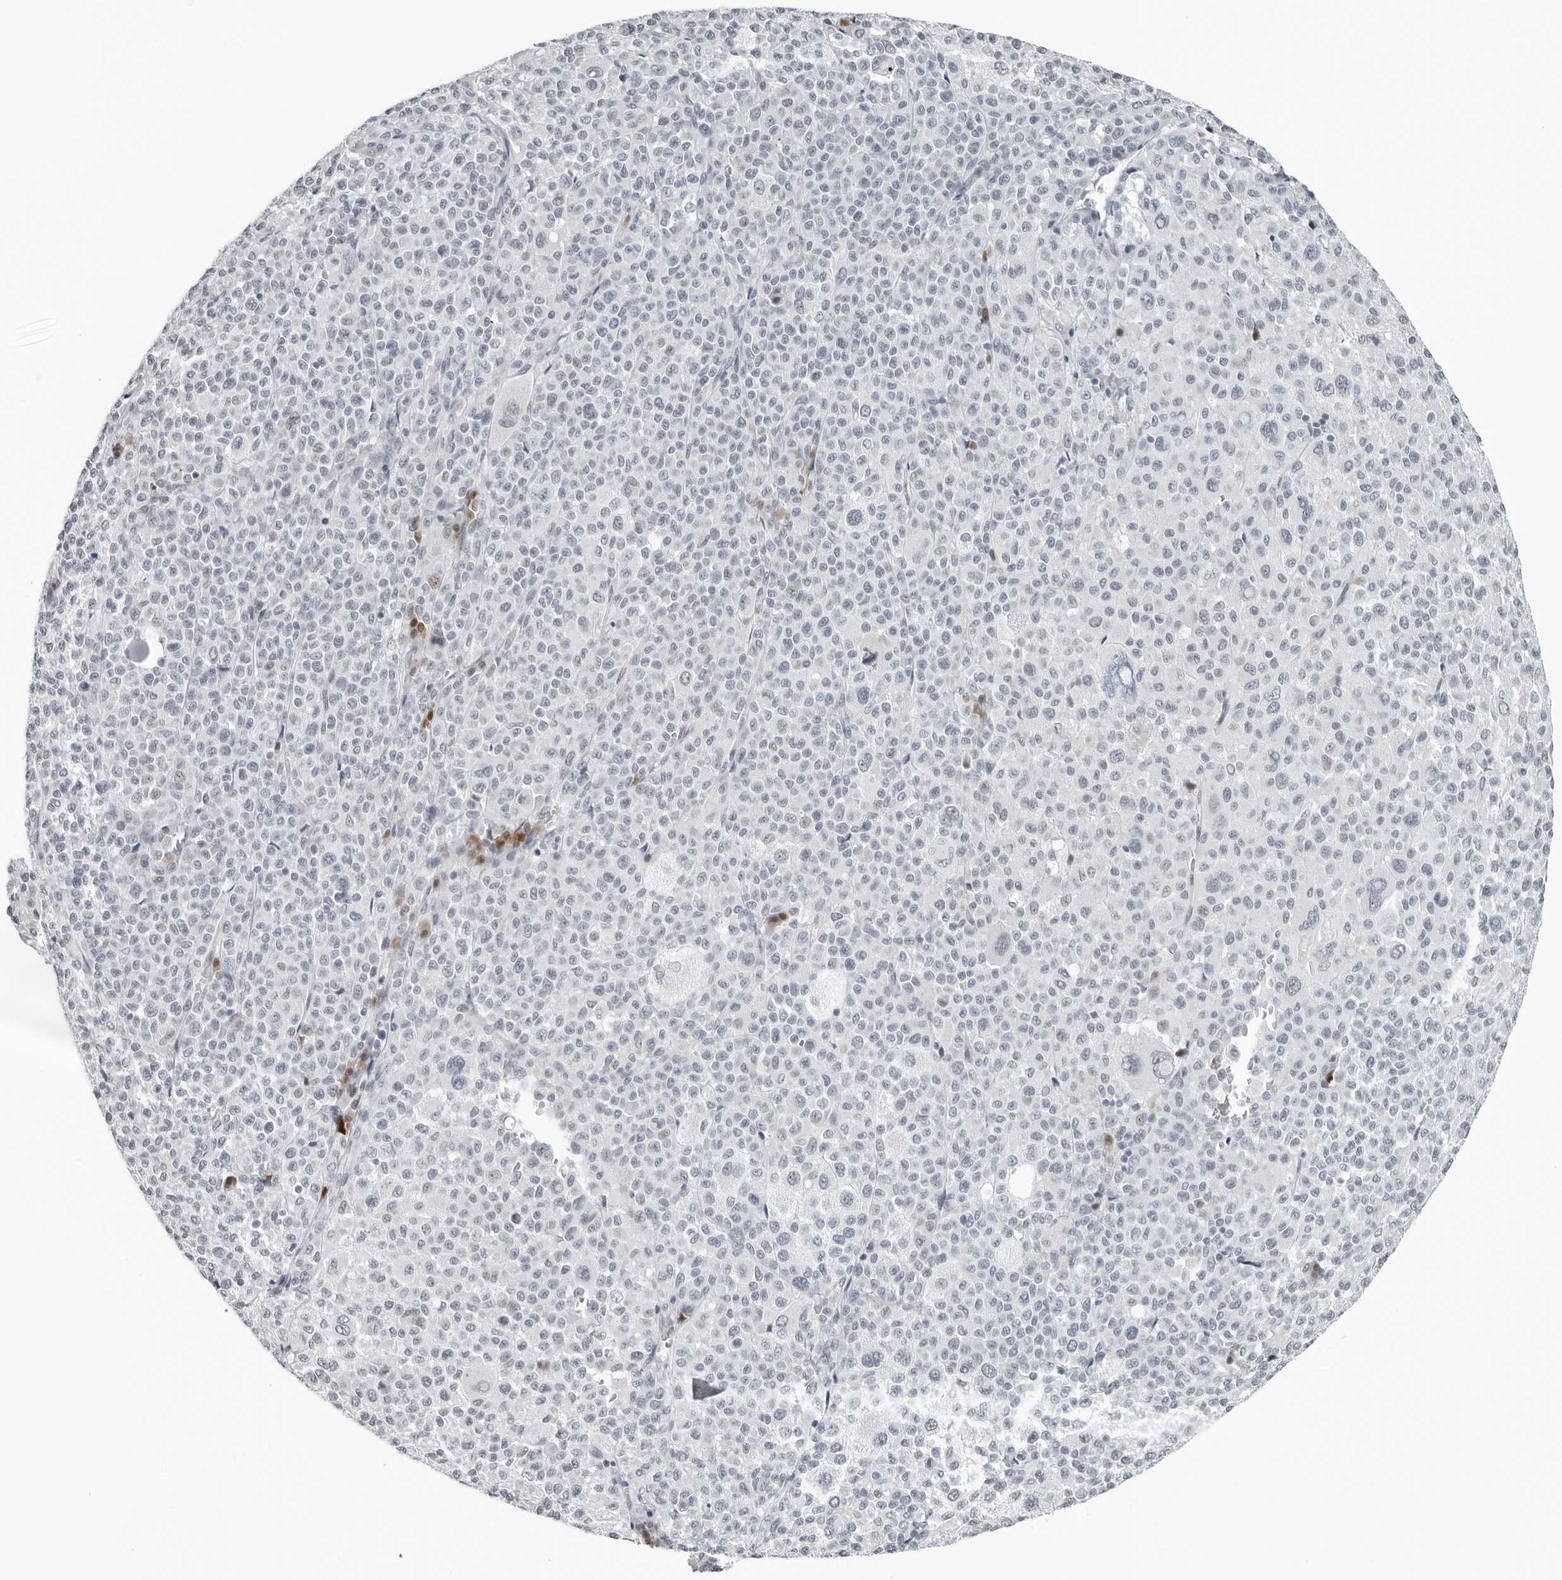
{"staining": {"intensity": "moderate", "quantity": "<25%", "location": "nuclear"}, "tissue": "melanoma", "cell_type": "Tumor cells", "image_type": "cancer", "snomed": [{"axis": "morphology", "description": "Malignant melanoma, Metastatic site"}, {"axis": "topography", "description": "Skin"}], "caption": "A micrograph of melanoma stained for a protein displays moderate nuclear brown staining in tumor cells.", "gene": "PPP1R42", "patient": {"sex": "female", "age": 74}}